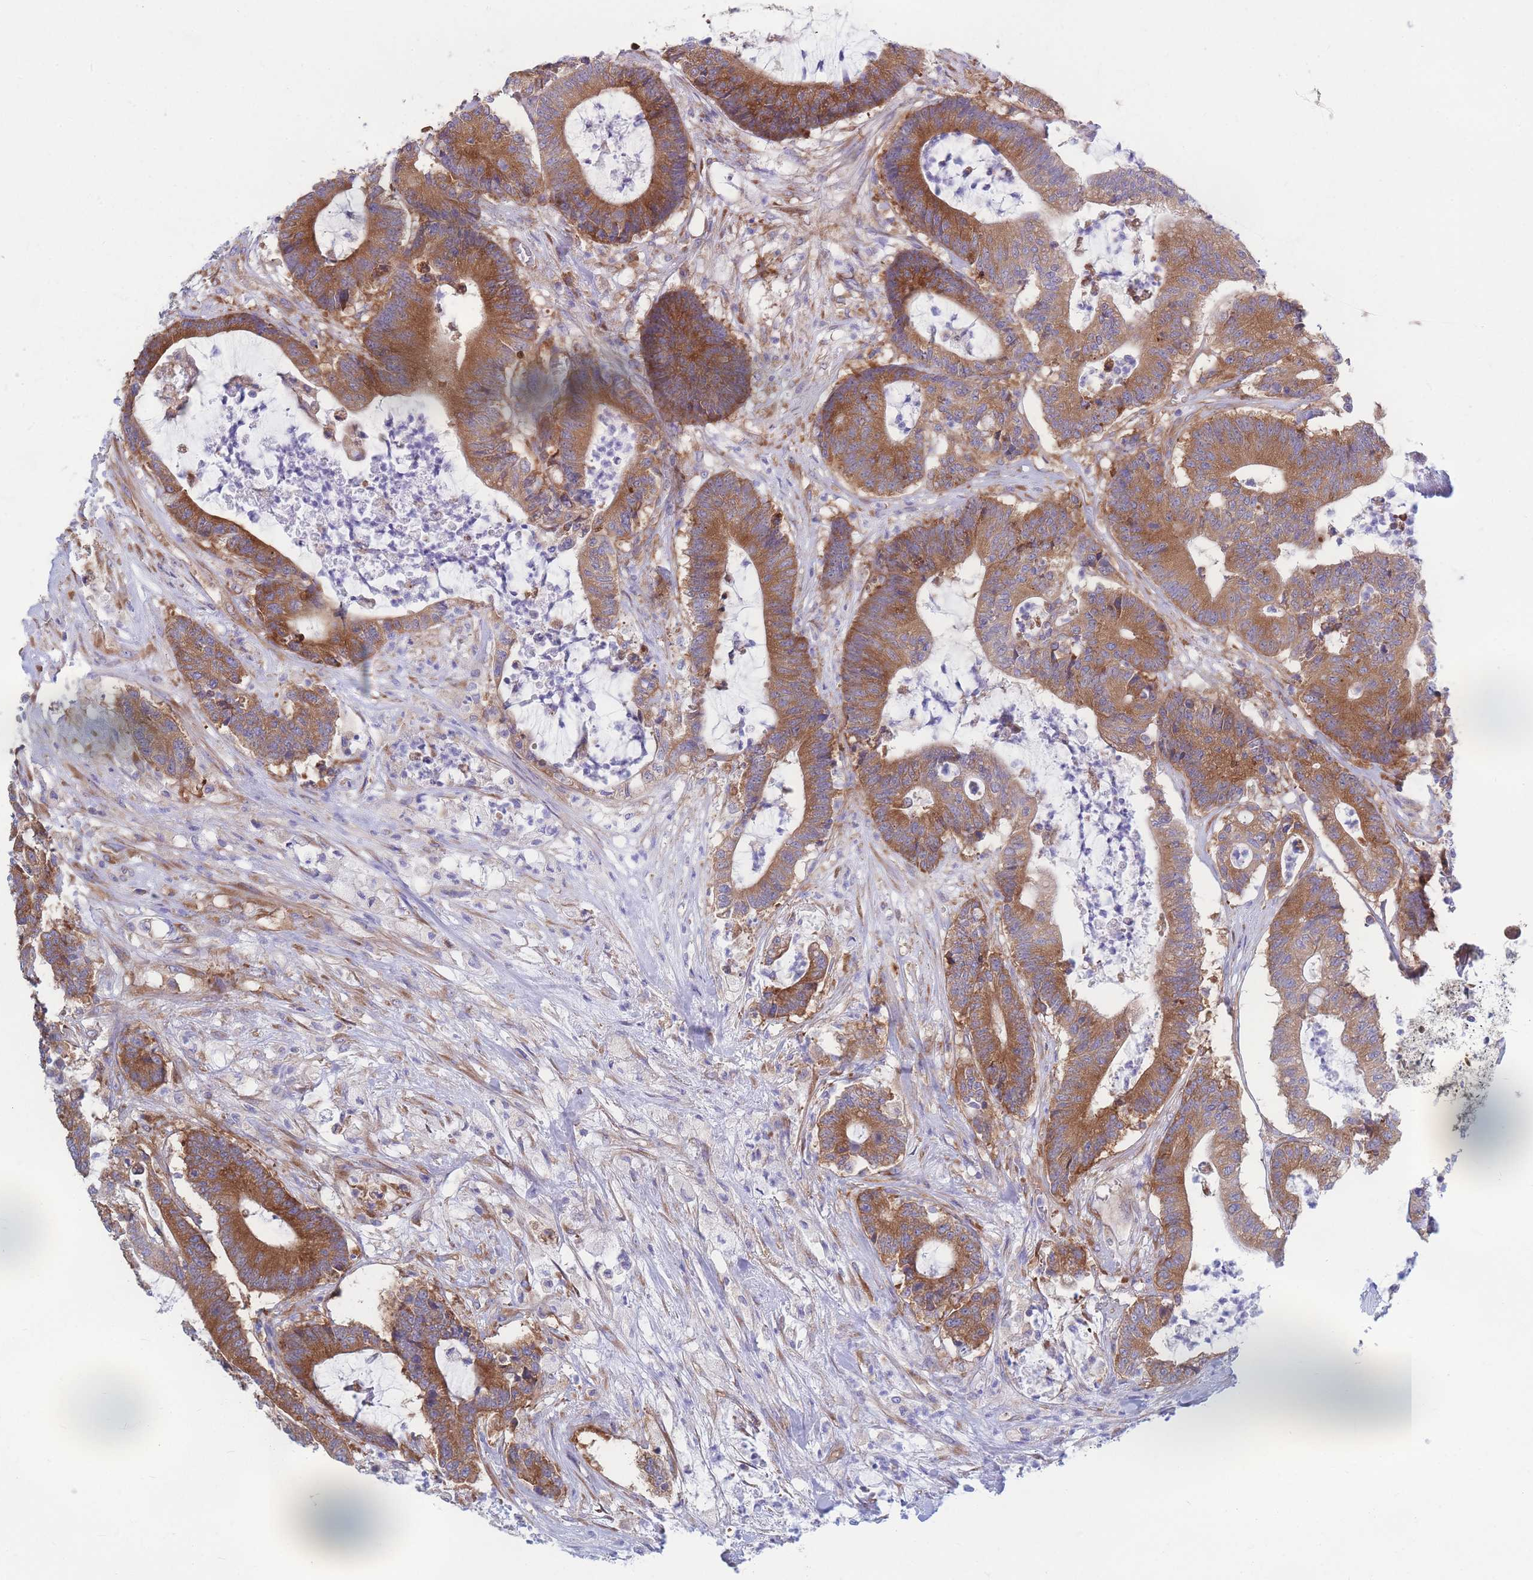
{"staining": {"intensity": "moderate", "quantity": ">75%", "location": "cytoplasmic/membranous"}, "tissue": "colorectal cancer", "cell_type": "Tumor cells", "image_type": "cancer", "snomed": [{"axis": "morphology", "description": "Adenocarcinoma, NOS"}, {"axis": "topography", "description": "Colon"}], "caption": "Protein expression analysis of human colorectal adenocarcinoma reveals moderate cytoplasmic/membranous staining in about >75% of tumor cells. The staining was performed using DAB (3,3'-diaminobenzidine) to visualize the protein expression in brown, while the nuclei were stained in blue with hematoxylin (Magnification: 20x).", "gene": "RPL8", "patient": {"sex": "female", "age": 84}}